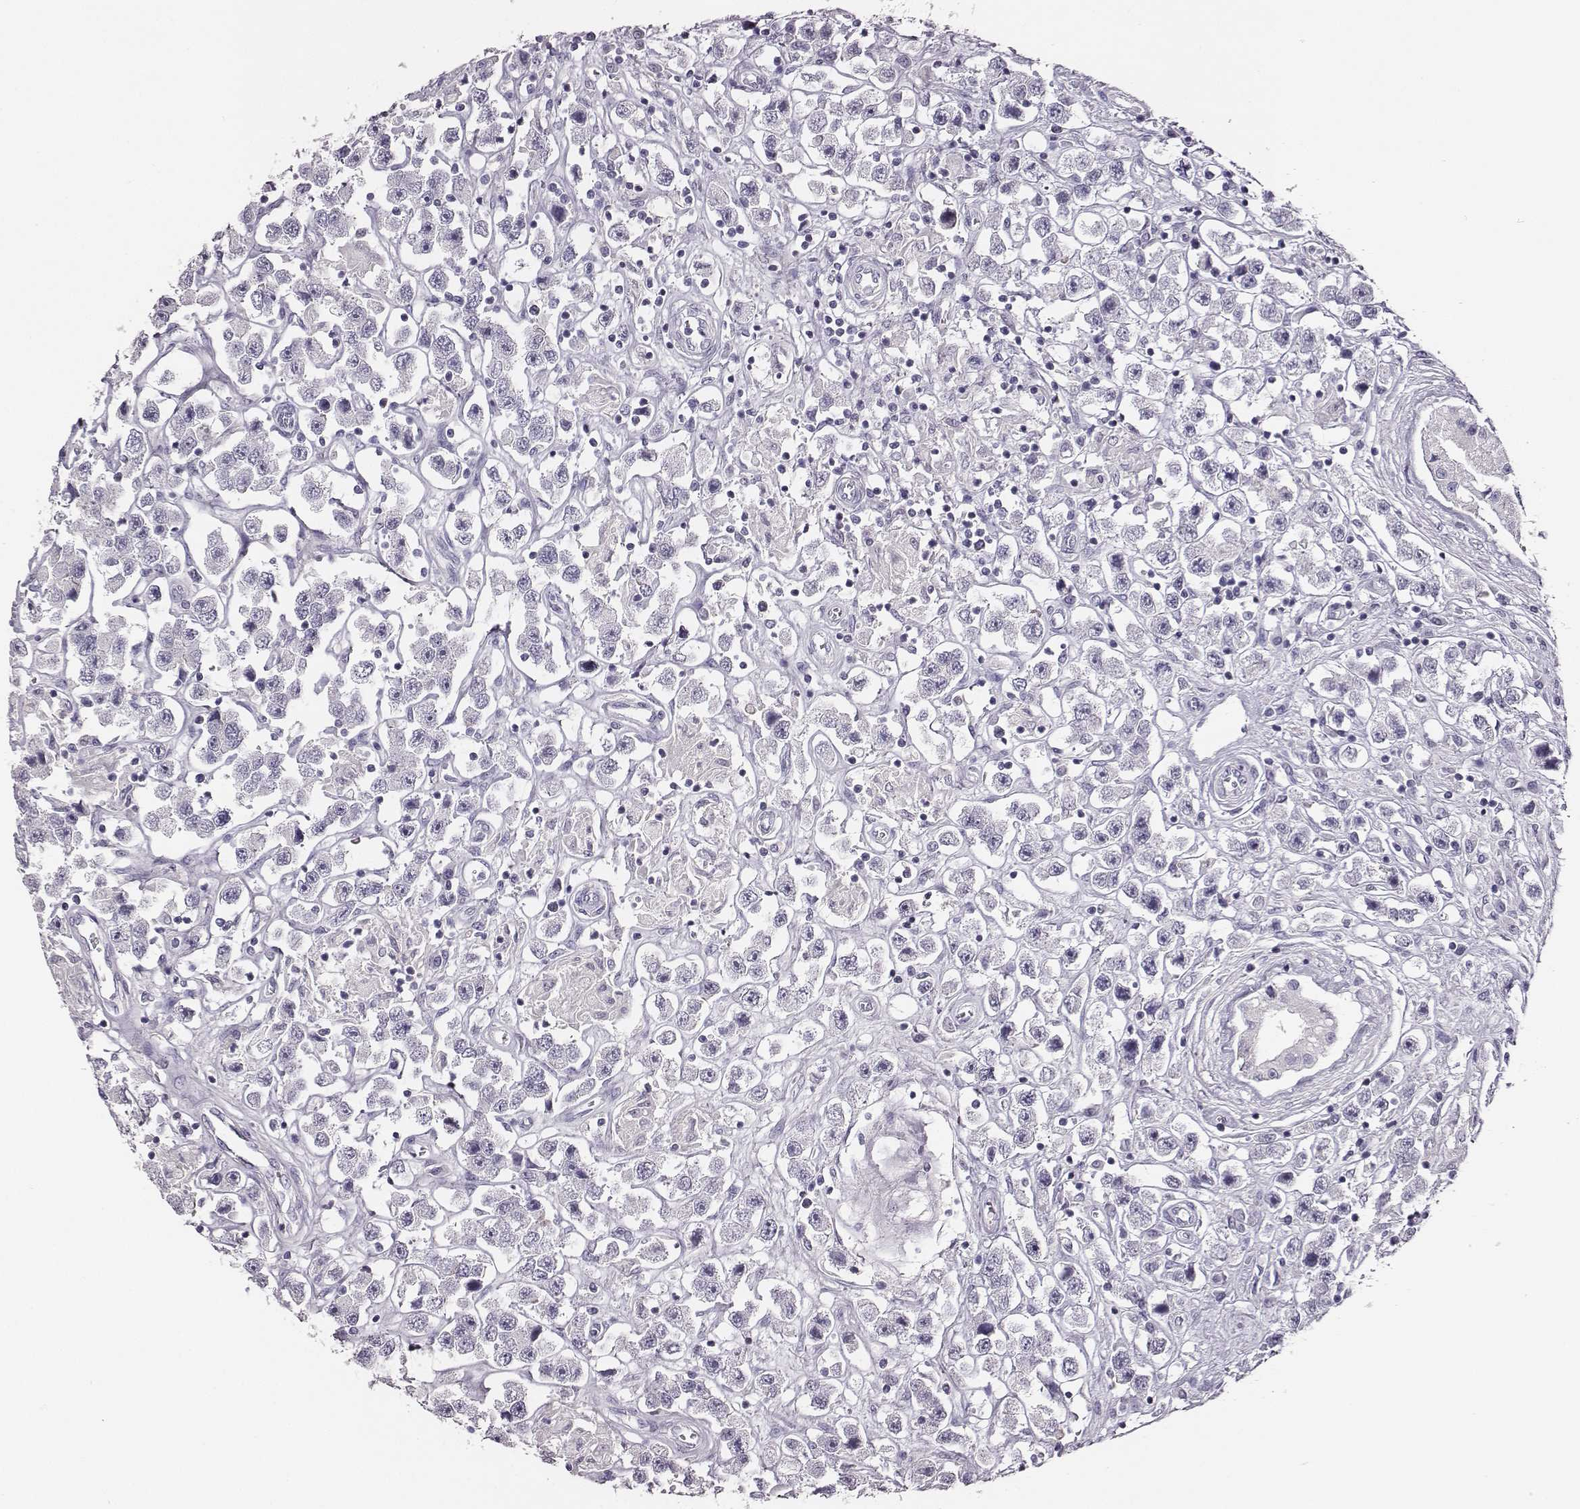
{"staining": {"intensity": "negative", "quantity": "none", "location": "none"}, "tissue": "testis cancer", "cell_type": "Tumor cells", "image_type": "cancer", "snomed": [{"axis": "morphology", "description": "Seminoma, NOS"}, {"axis": "topography", "description": "Testis"}], "caption": "High magnification brightfield microscopy of testis seminoma stained with DAB (3,3'-diaminobenzidine) (brown) and counterstained with hematoxylin (blue): tumor cells show no significant expression. Brightfield microscopy of immunohistochemistry (IHC) stained with DAB (brown) and hematoxylin (blue), captured at high magnification.", "gene": "ADAM7", "patient": {"sex": "male", "age": 45}}